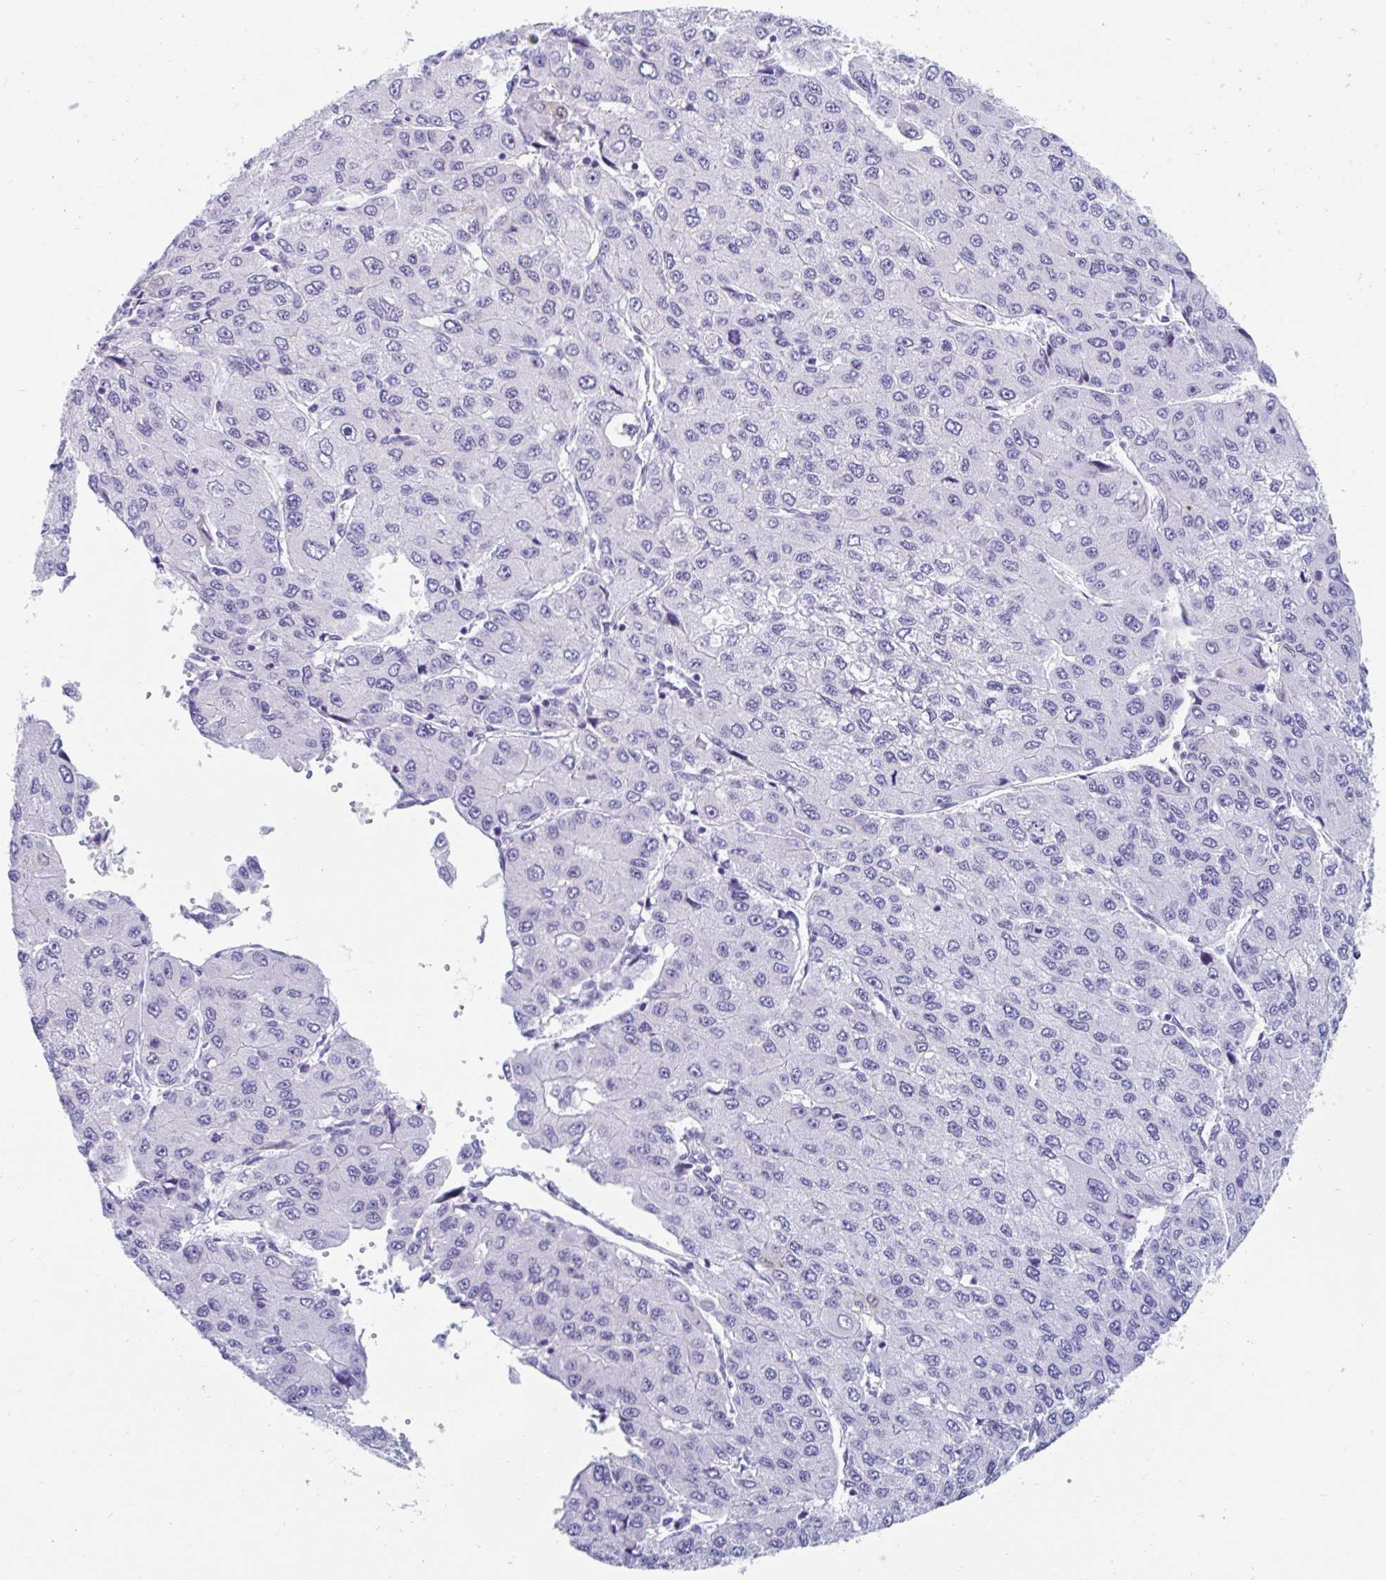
{"staining": {"intensity": "negative", "quantity": "none", "location": "none"}, "tissue": "liver cancer", "cell_type": "Tumor cells", "image_type": "cancer", "snomed": [{"axis": "morphology", "description": "Carcinoma, Hepatocellular, NOS"}, {"axis": "topography", "description": "Liver"}], "caption": "This micrograph is of liver hepatocellular carcinoma stained with IHC to label a protein in brown with the nuclei are counter-stained blue. There is no expression in tumor cells.", "gene": "GKN2", "patient": {"sex": "female", "age": 66}}